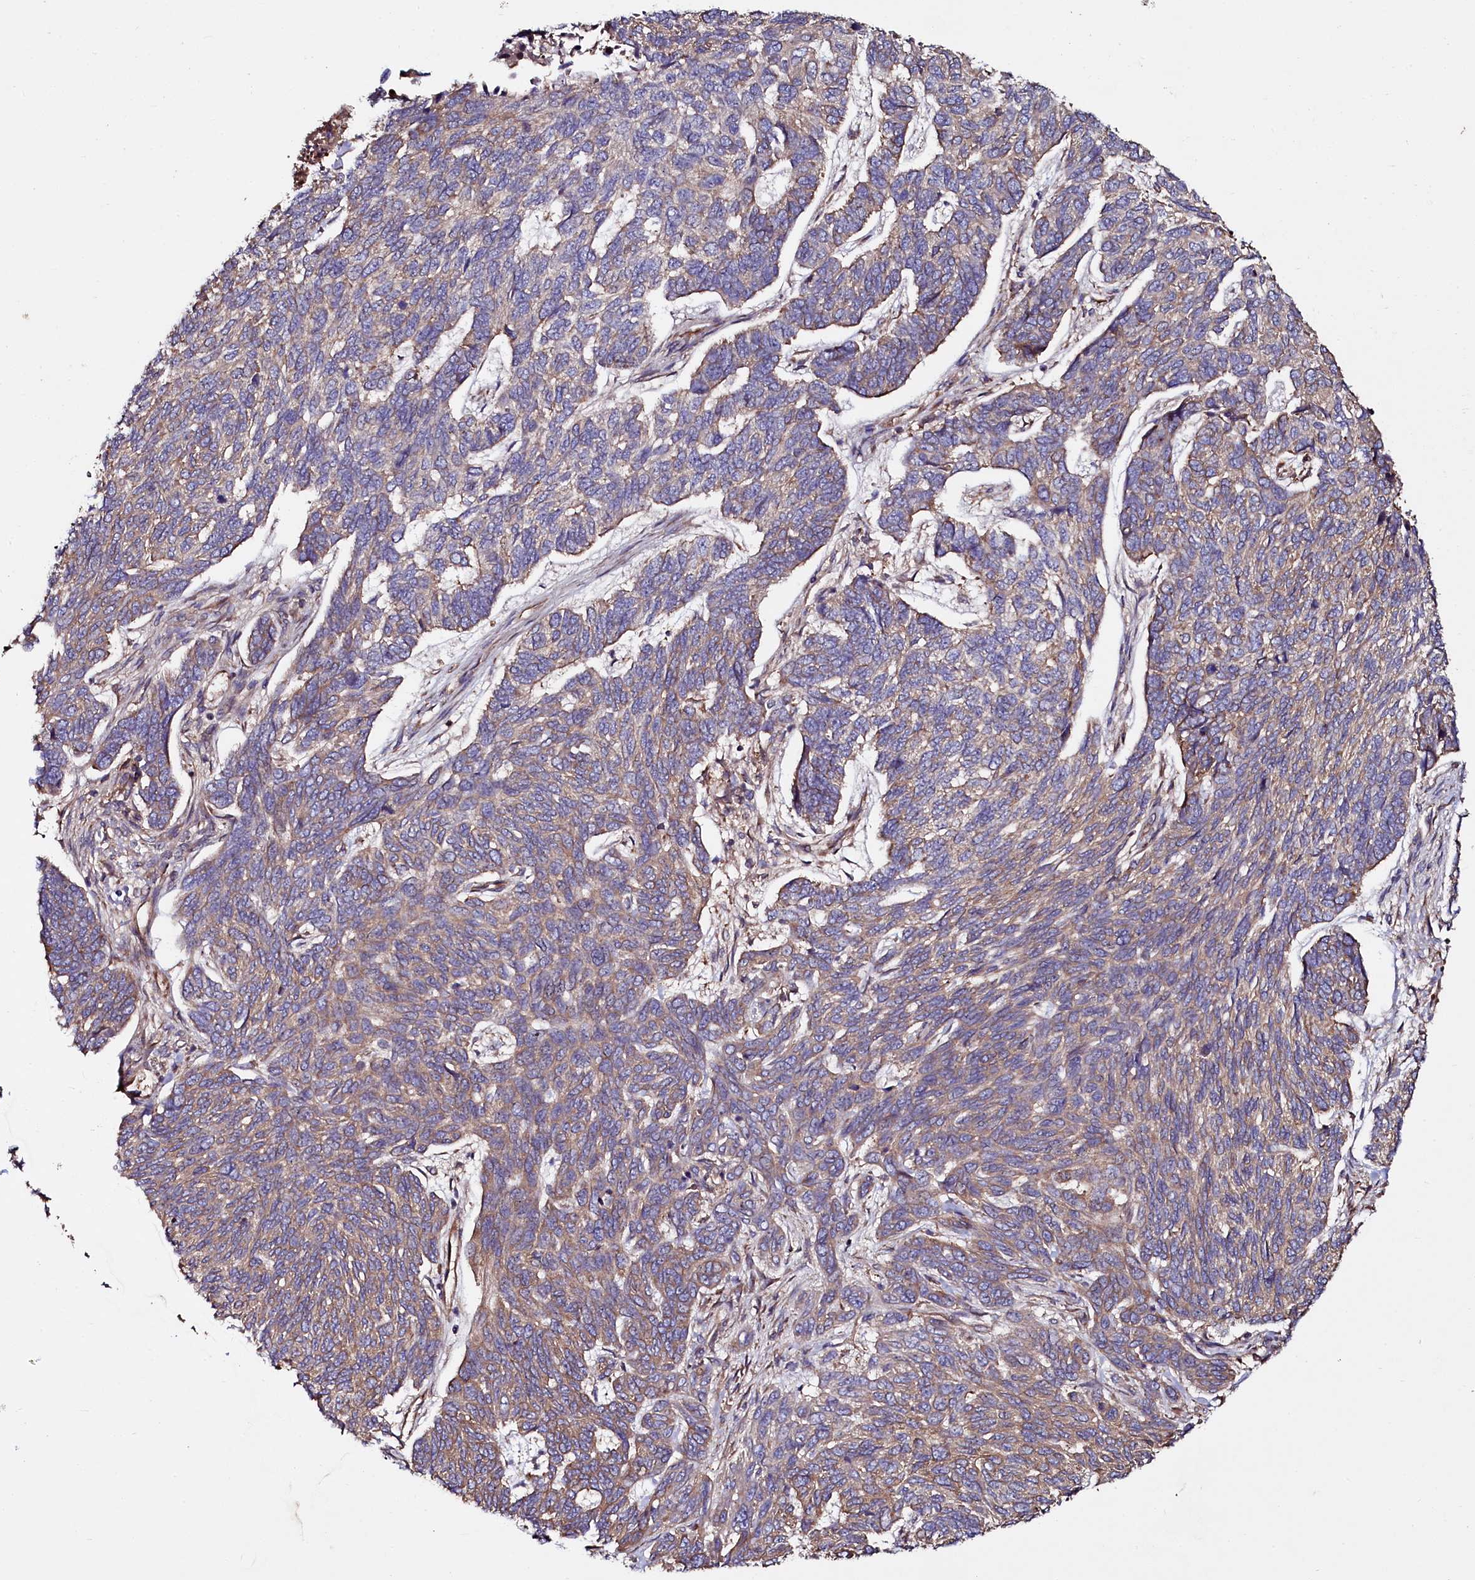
{"staining": {"intensity": "moderate", "quantity": "<25%", "location": "cytoplasmic/membranous"}, "tissue": "skin cancer", "cell_type": "Tumor cells", "image_type": "cancer", "snomed": [{"axis": "morphology", "description": "Basal cell carcinoma"}, {"axis": "topography", "description": "Skin"}], "caption": "Skin cancer (basal cell carcinoma) tissue exhibits moderate cytoplasmic/membranous expression in approximately <25% of tumor cells, visualized by immunohistochemistry.", "gene": "USPL1", "patient": {"sex": "female", "age": 65}}